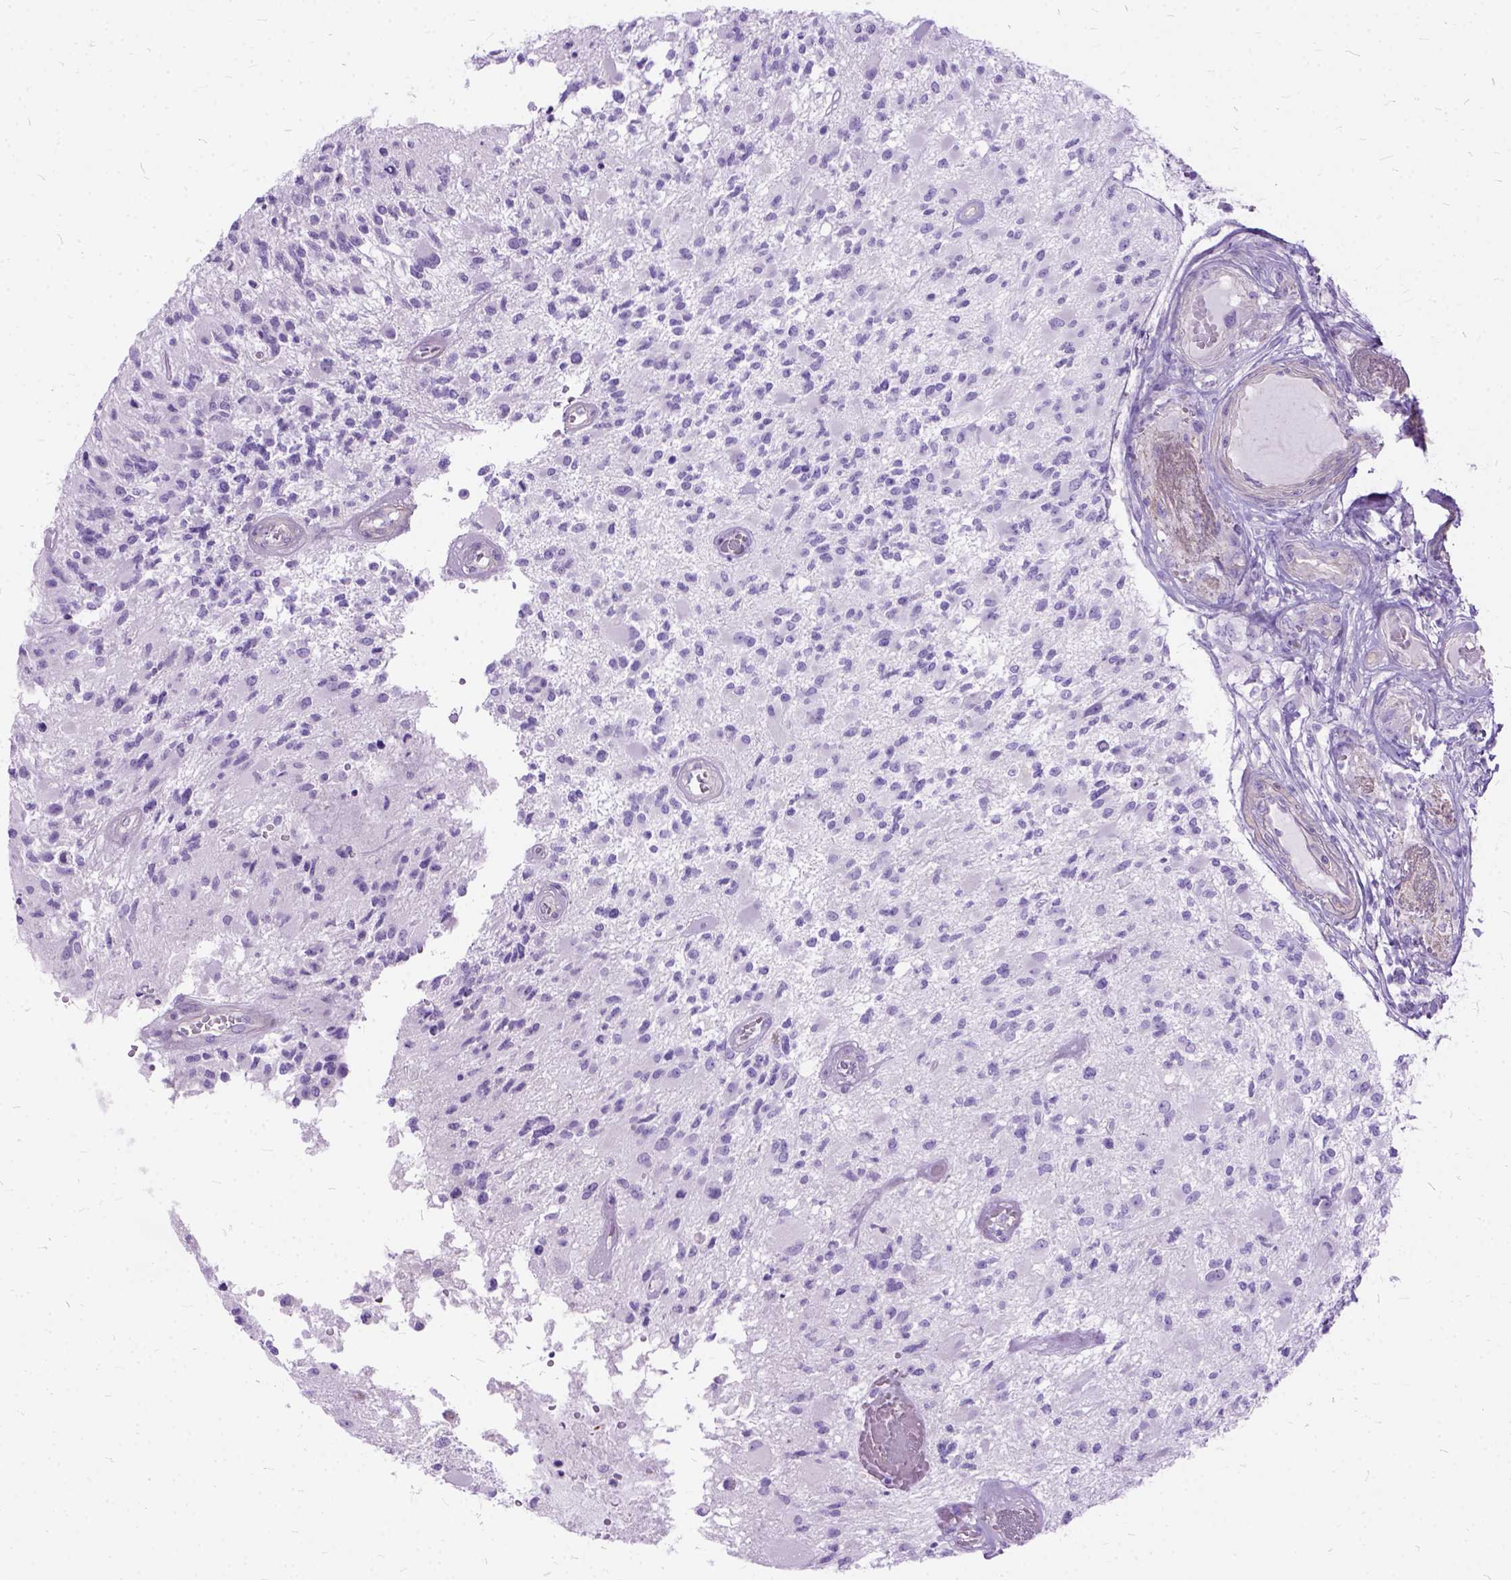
{"staining": {"intensity": "negative", "quantity": "none", "location": "none"}, "tissue": "glioma", "cell_type": "Tumor cells", "image_type": "cancer", "snomed": [{"axis": "morphology", "description": "Glioma, malignant, High grade"}, {"axis": "topography", "description": "Brain"}], "caption": "Tumor cells are negative for brown protein staining in malignant glioma (high-grade).", "gene": "ARL9", "patient": {"sex": "female", "age": 63}}